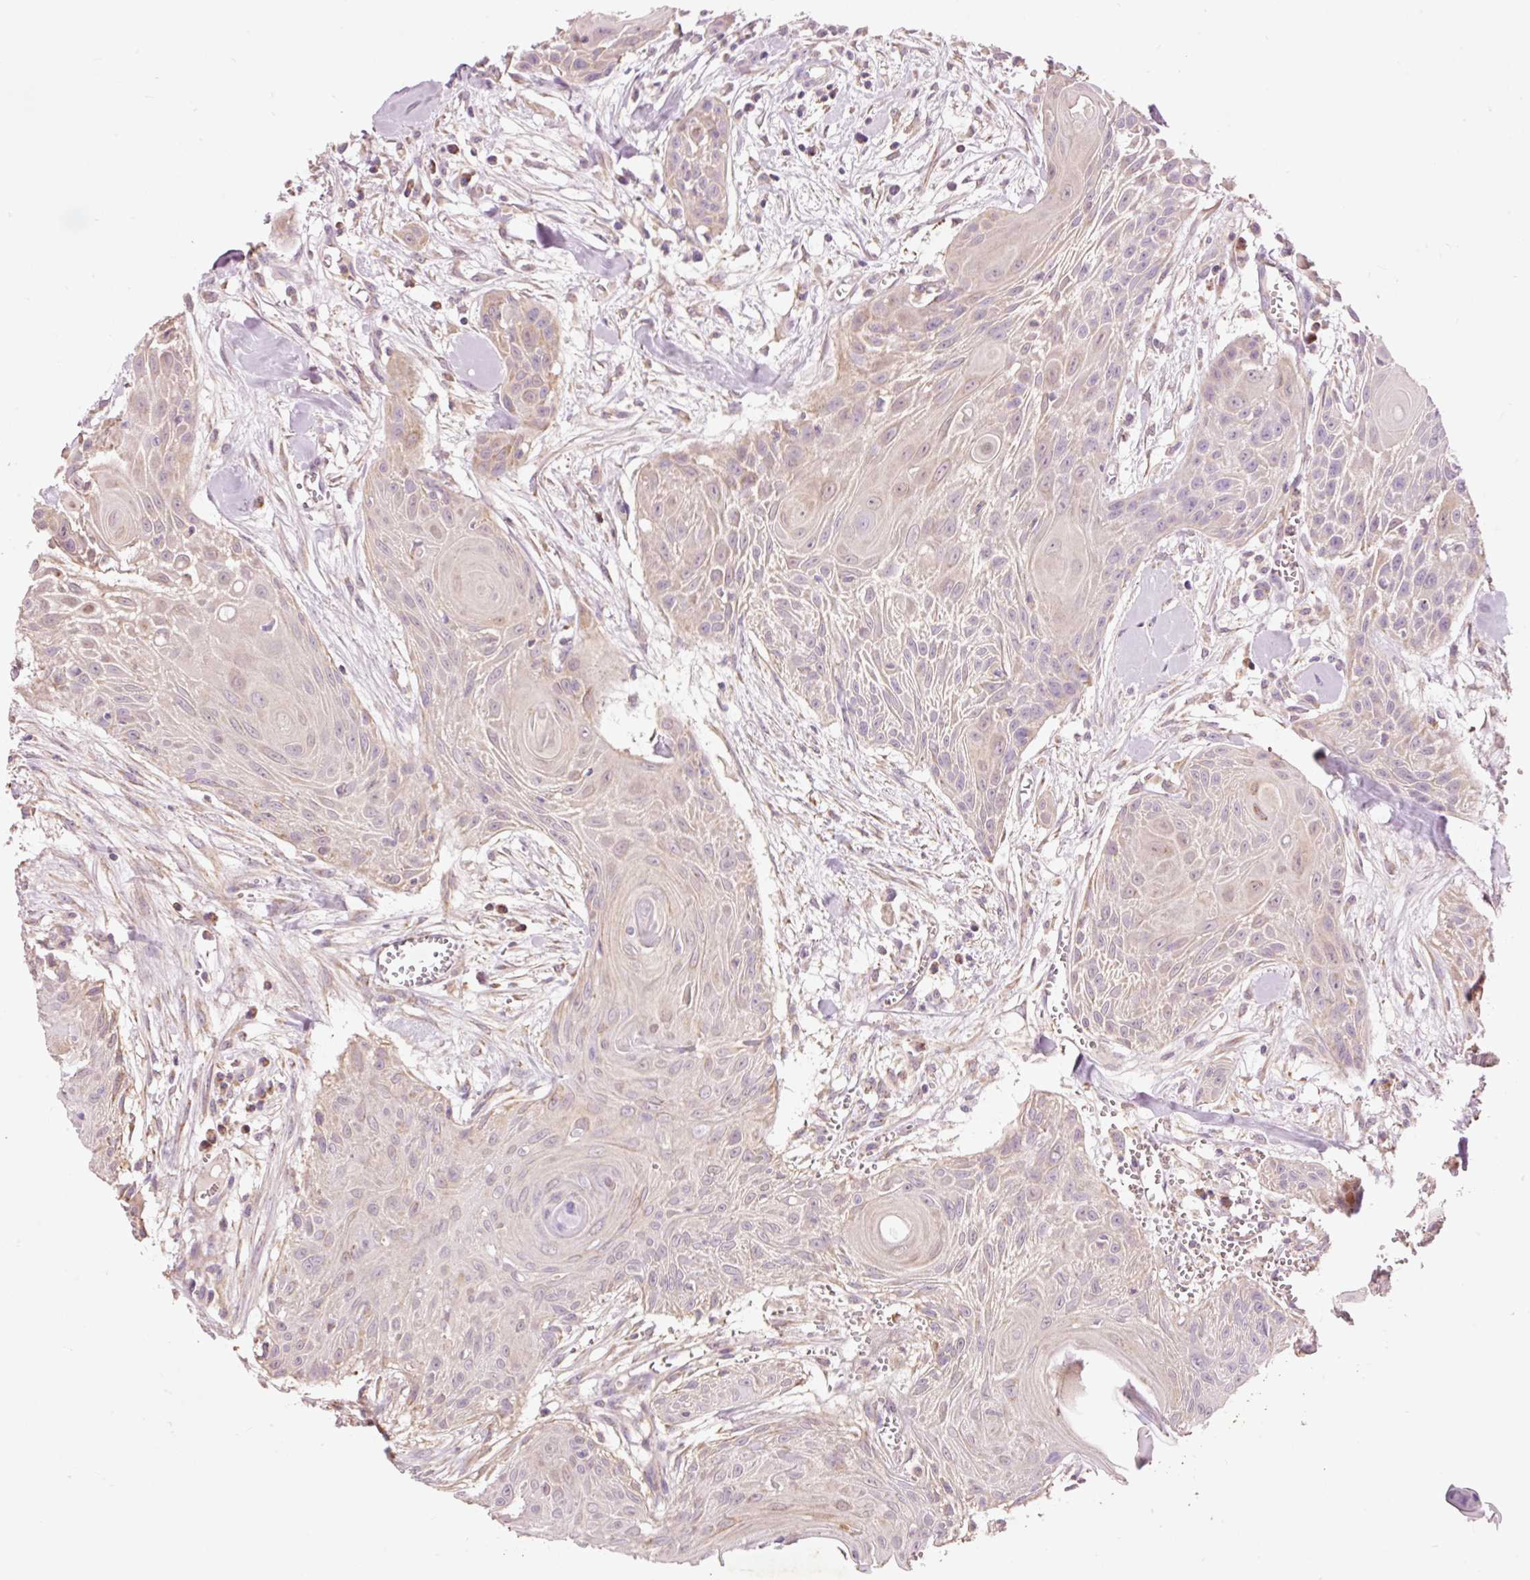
{"staining": {"intensity": "weak", "quantity": ">75%", "location": "cytoplasmic/membranous"}, "tissue": "head and neck cancer", "cell_type": "Tumor cells", "image_type": "cancer", "snomed": [{"axis": "morphology", "description": "Squamous cell carcinoma, NOS"}, {"axis": "topography", "description": "Lymph node"}, {"axis": "topography", "description": "Salivary gland"}, {"axis": "topography", "description": "Head-Neck"}], "caption": "About >75% of tumor cells in head and neck cancer (squamous cell carcinoma) display weak cytoplasmic/membranous protein staining as visualized by brown immunohistochemical staining.", "gene": "PRDX5", "patient": {"sex": "female", "age": 74}}